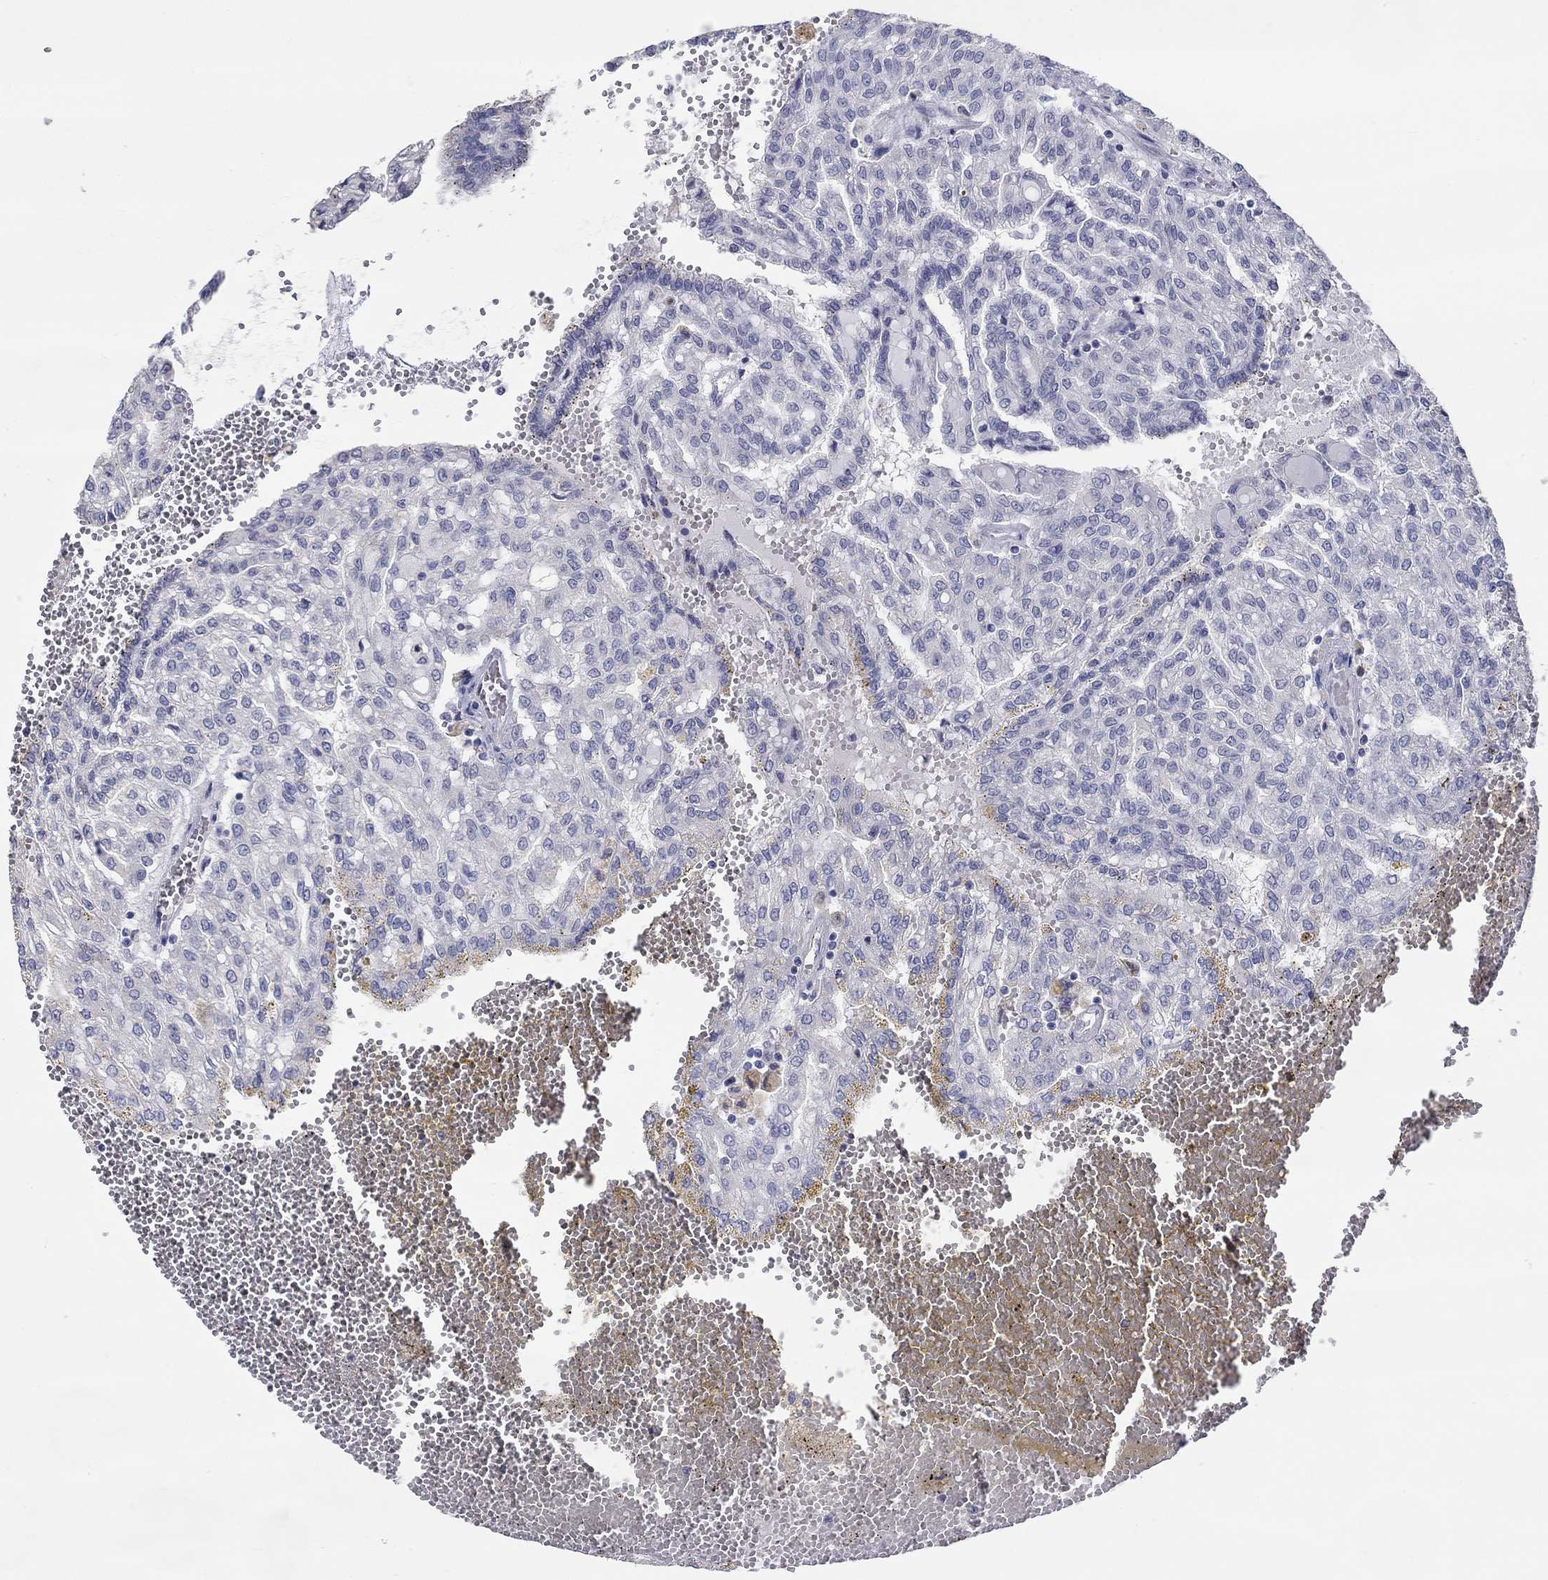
{"staining": {"intensity": "weak", "quantity": "<25%", "location": "cytoplasmic/membranous"}, "tissue": "renal cancer", "cell_type": "Tumor cells", "image_type": "cancer", "snomed": [{"axis": "morphology", "description": "Adenocarcinoma, NOS"}, {"axis": "topography", "description": "Kidney"}], "caption": "This is an immunohistochemistry histopathology image of human renal adenocarcinoma. There is no expression in tumor cells.", "gene": "LRRC4C", "patient": {"sex": "male", "age": 63}}